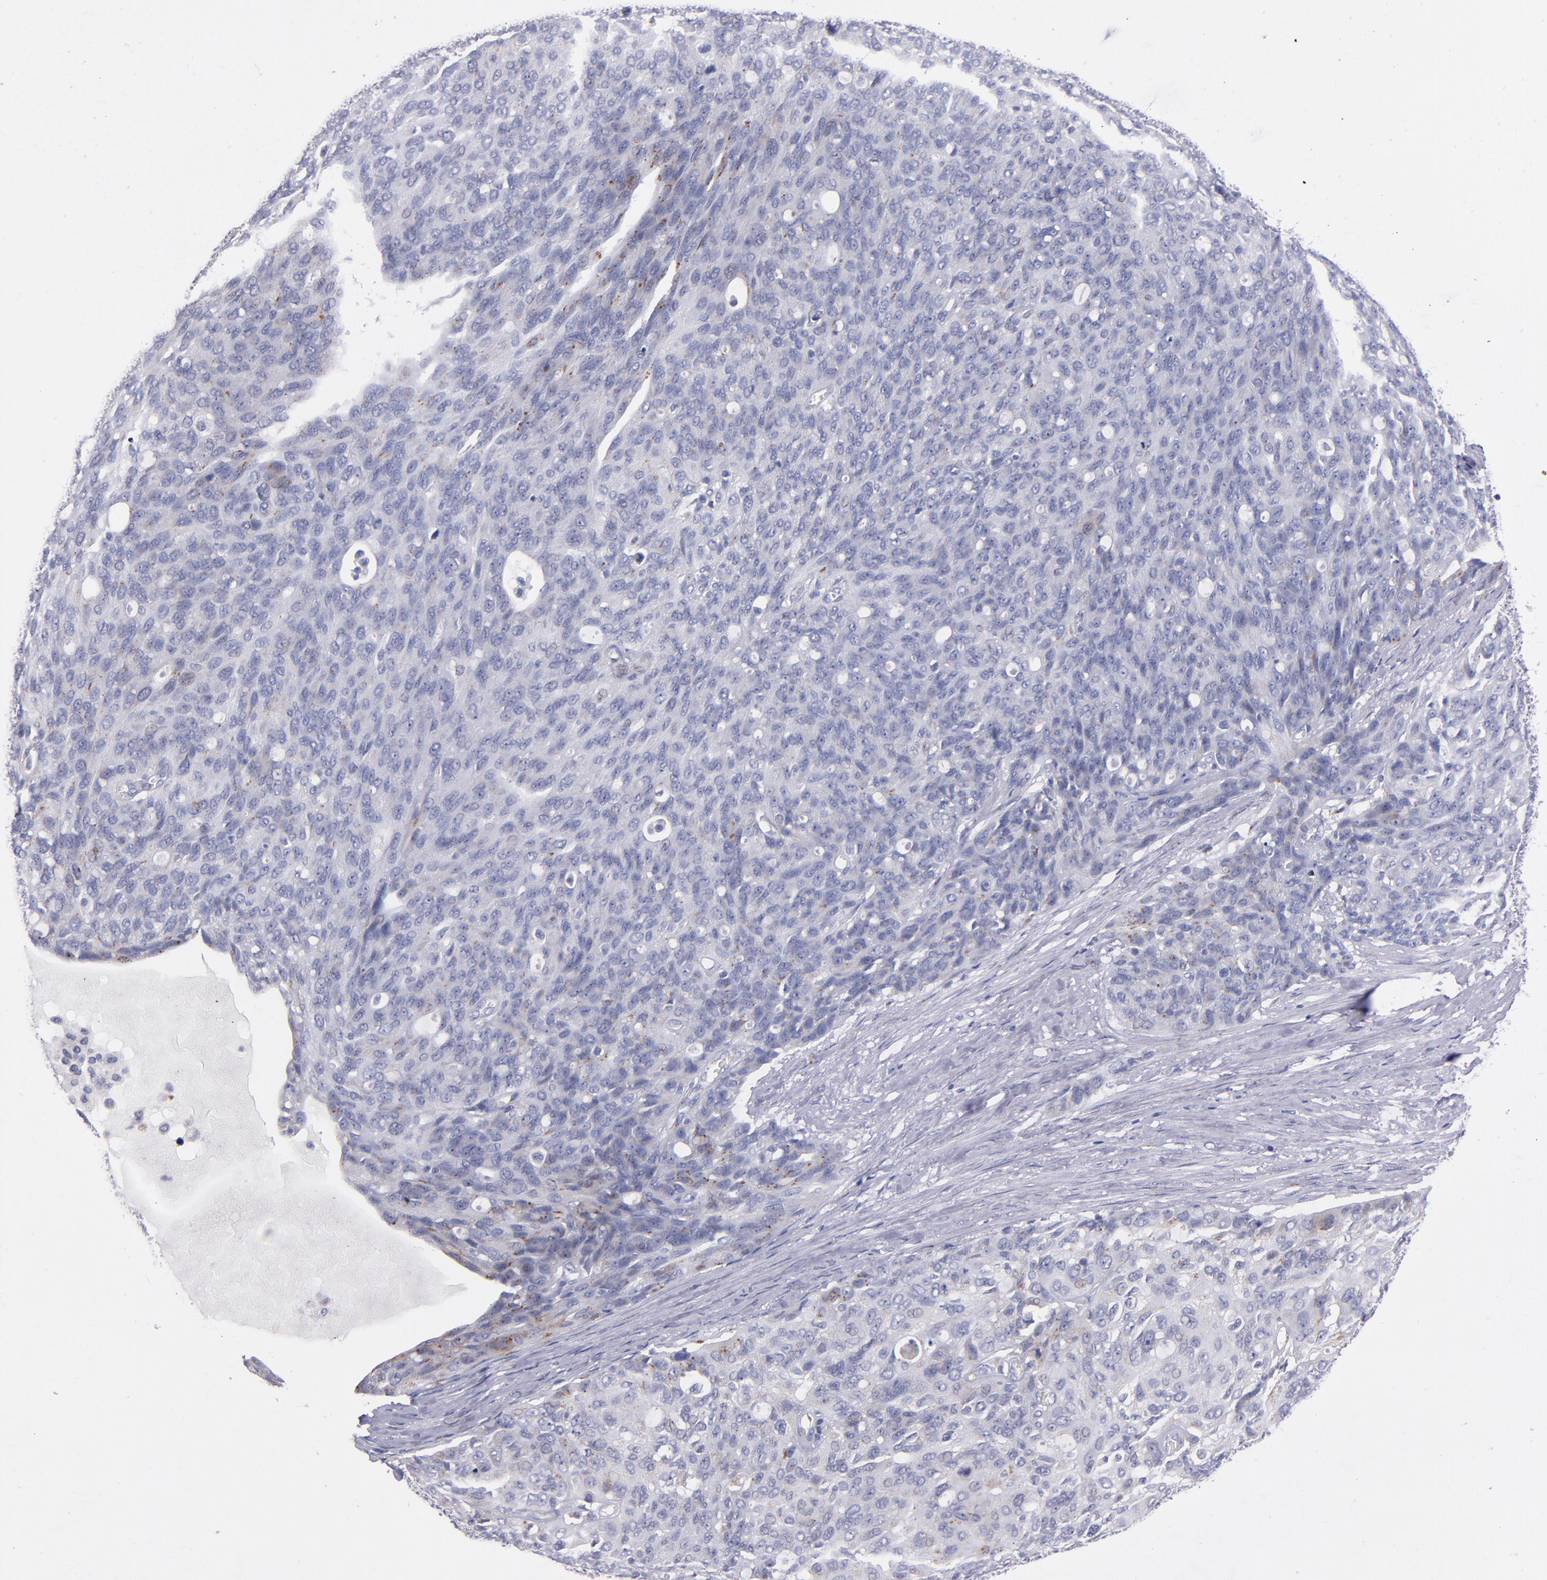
{"staining": {"intensity": "moderate", "quantity": "<25%", "location": "cytoplasmic/membranous"}, "tissue": "ovarian cancer", "cell_type": "Tumor cells", "image_type": "cancer", "snomed": [{"axis": "morphology", "description": "Carcinoma, endometroid"}, {"axis": "topography", "description": "Ovary"}], "caption": "This micrograph displays IHC staining of human ovarian endometroid carcinoma, with low moderate cytoplasmic/membranous positivity in about <25% of tumor cells.", "gene": "RAB41", "patient": {"sex": "female", "age": 60}}